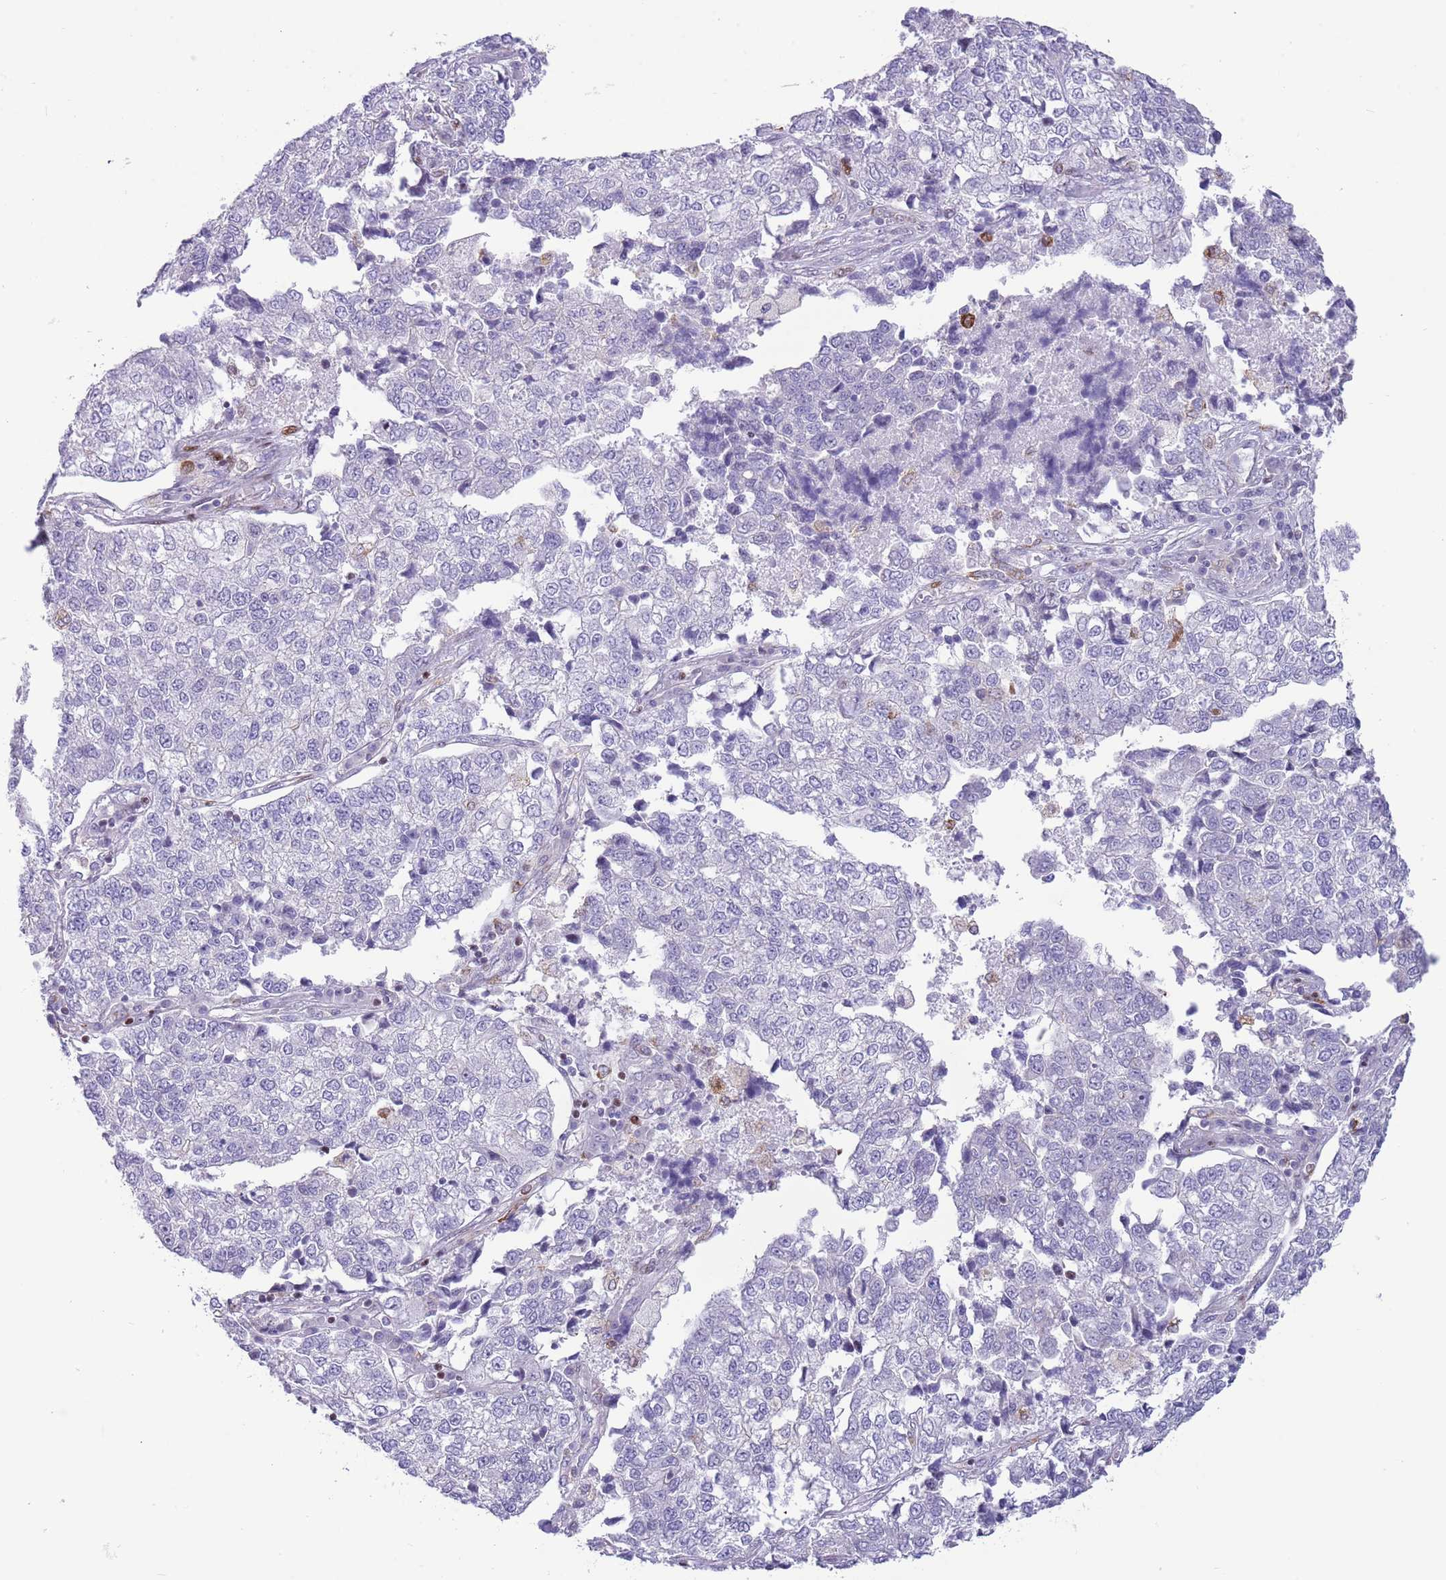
{"staining": {"intensity": "negative", "quantity": "none", "location": "none"}, "tissue": "lung cancer", "cell_type": "Tumor cells", "image_type": "cancer", "snomed": [{"axis": "morphology", "description": "Adenocarcinoma, NOS"}, {"axis": "topography", "description": "Lung"}], "caption": "Tumor cells show no significant staining in lung cancer (adenocarcinoma).", "gene": "ANO8", "patient": {"sex": "male", "age": 49}}